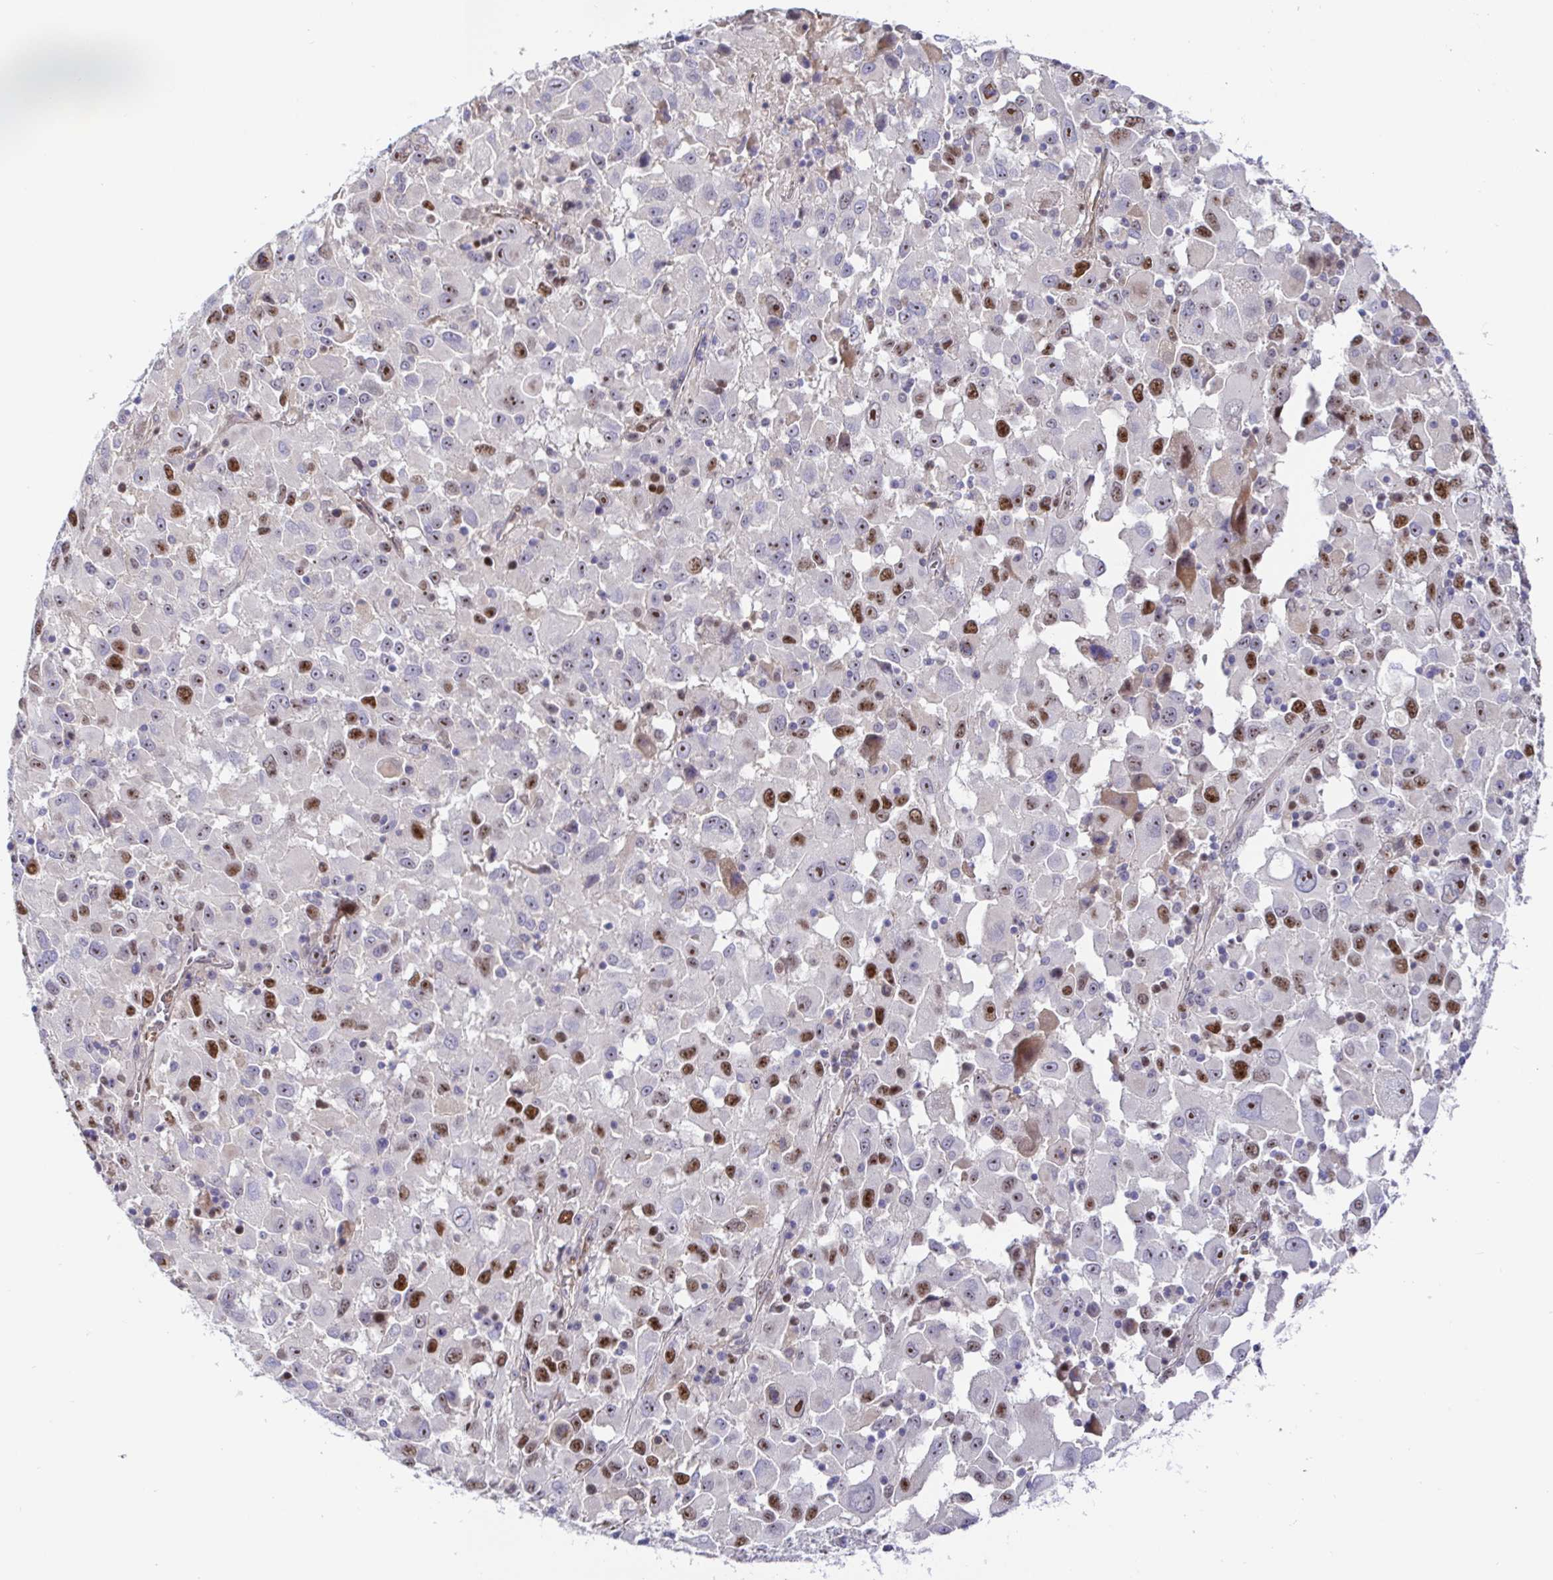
{"staining": {"intensity": "strong", "quantity": "<25%", "location": "nuclear"}, "tissue": "melanoma", "cell_type": "Tumor cells", "image_type": "cancer", "snomed": [{"axis": "morphology", "description": "Malignant melanoma, Metastatic site"}, {"axis": "topography", "description": "Soft tissue"}], "caption": "Protein expression analysis of human melanoma reveals strong nuclear positivity in about <25% of tumor cells. (DAB (3,3'-diaminobenzidine) IHC with brightfield microscopy, high magnification).", "gene": "TIMELESS", "patient": {"sex": "male", "age": 50}}